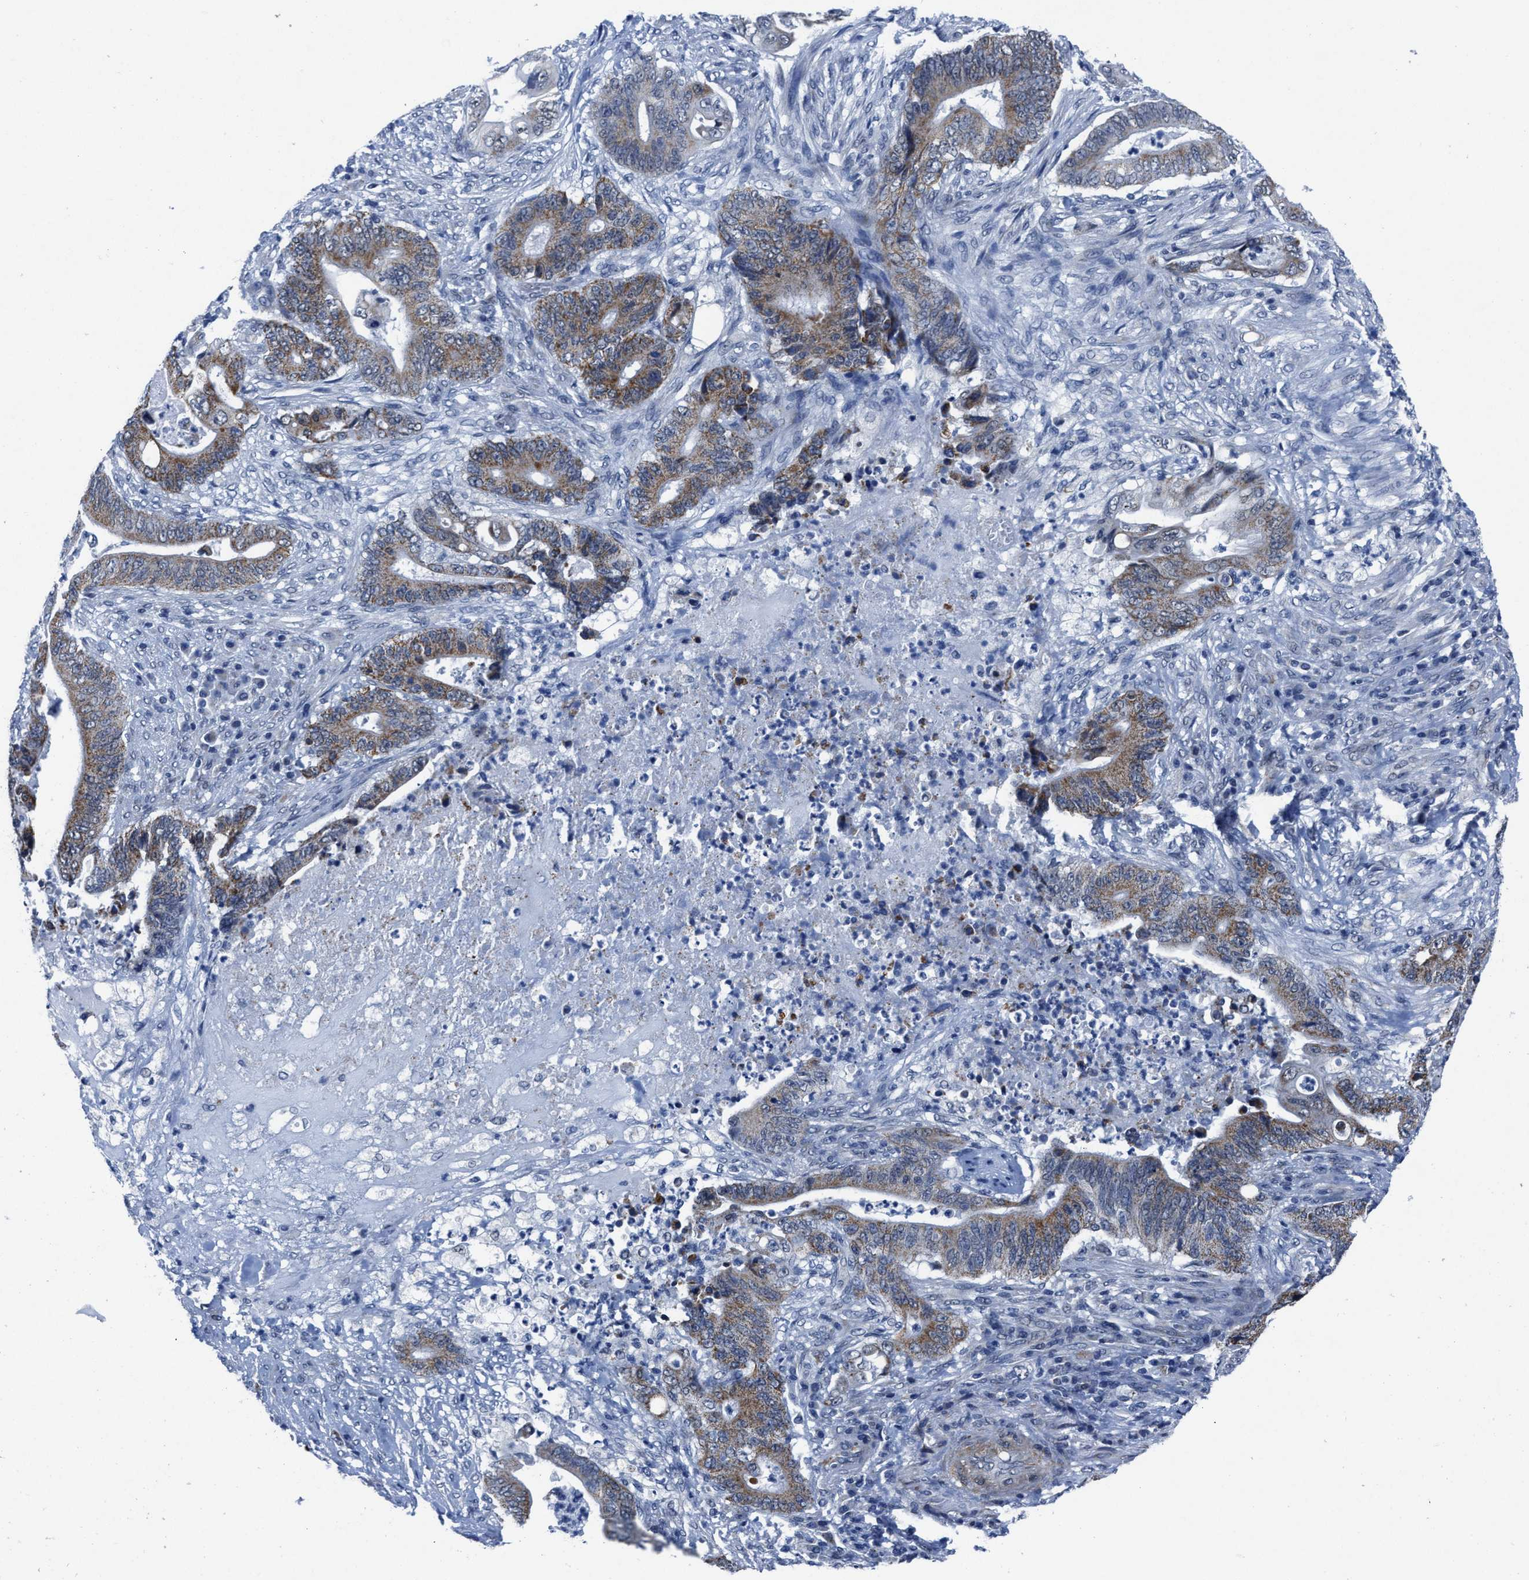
{"staining": {"intensity": "moderate", "quantity": ">75%", "location": "cytoplasmic/membranous"}, "tissue": "stomach cancer", "cell_type": "Tumor cells", "image_type": "cancer", "snomed": [{"axis": "morphology", "description": "Adenocarcinoma, NOS"}, {"axis": "topography", "description": "Stomach"}], "caption": "Immunohistochemistry (IHC) (DAB) staining of human stomach cancer demonstrates moderate cytoplasmic/membranous protein expression in about >75% of tumor cells. The protein is stained brown, and the nuclei are stained in blue (DAB IHC with brightfield microscopy, high magnification).", "gene": "ID3", "patient": {"sex": "female", "age": 73}}